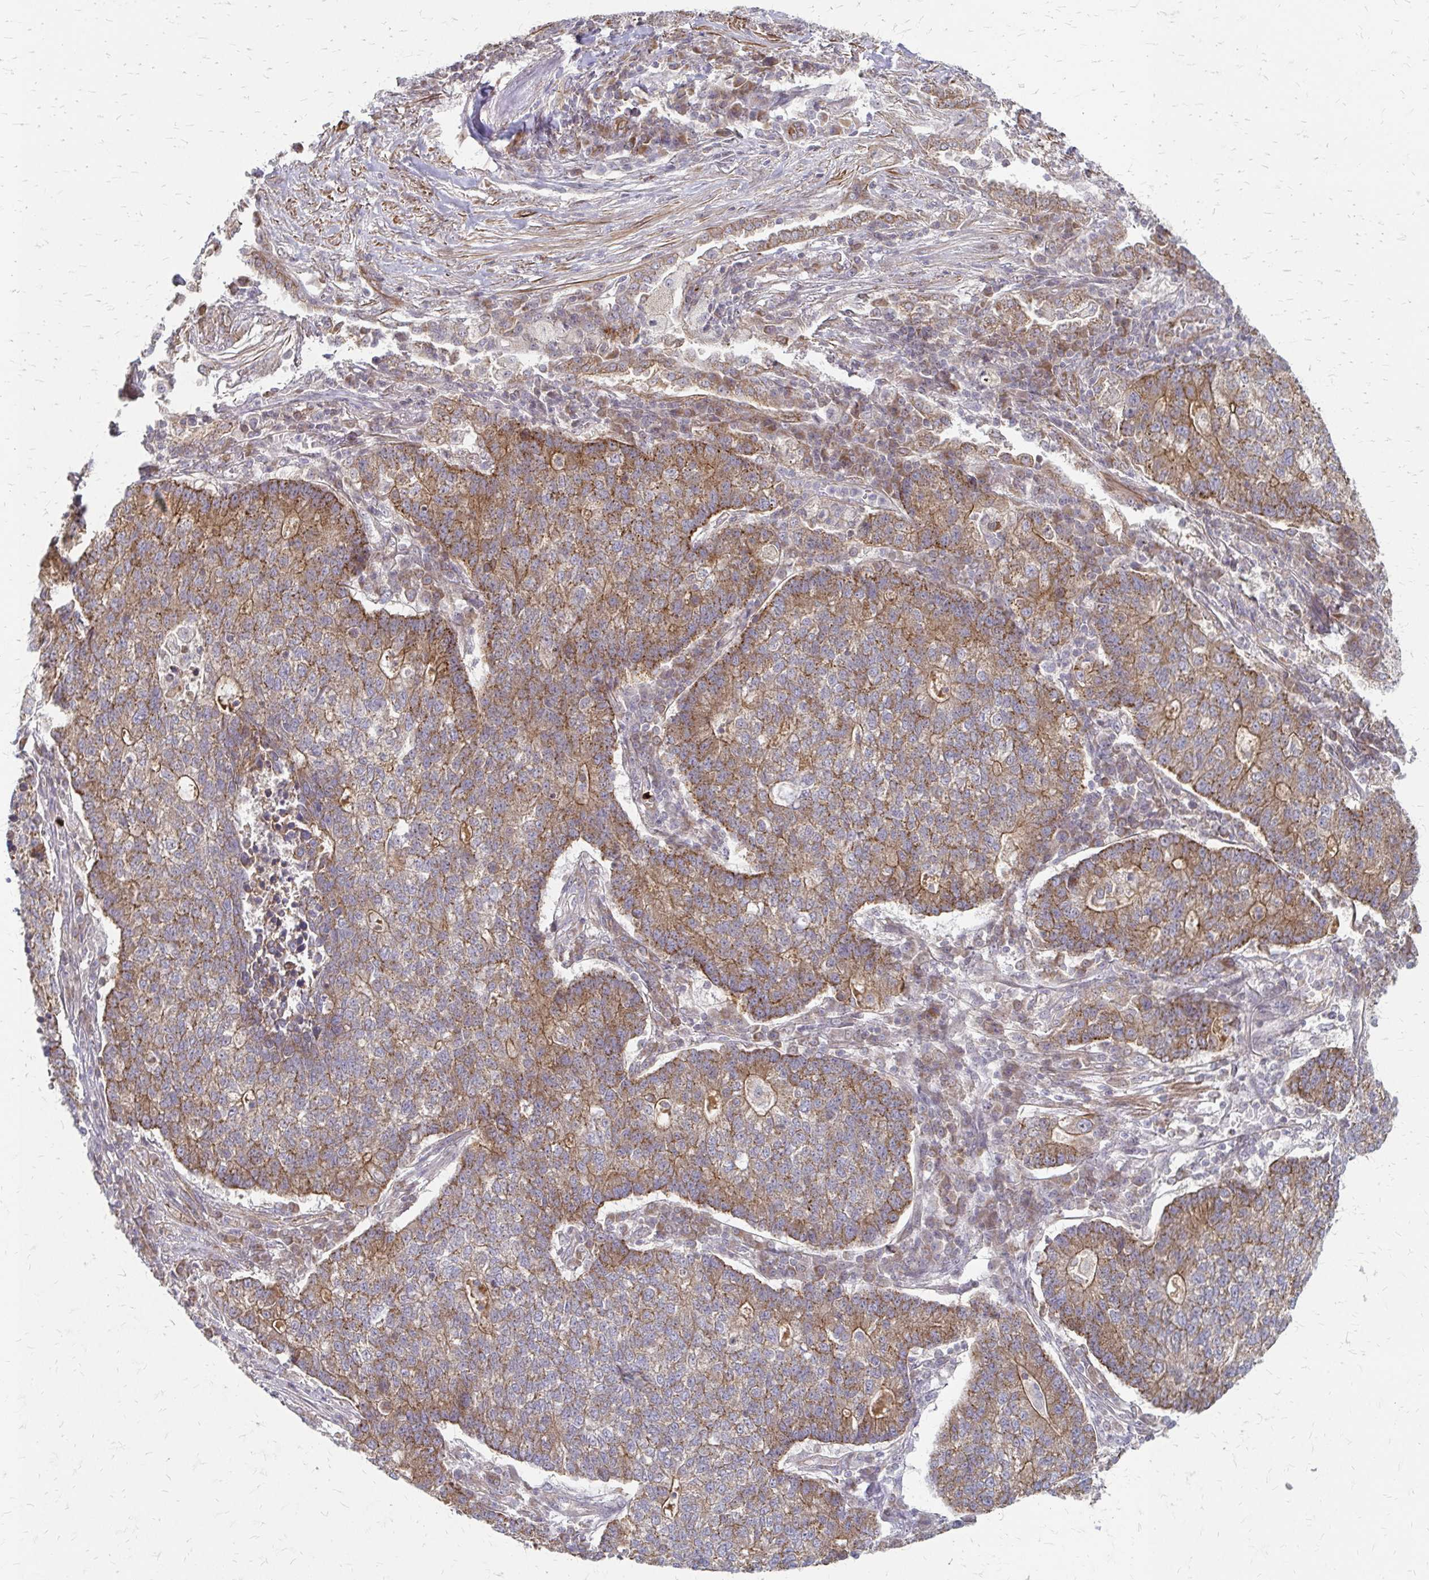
{"staining": {"intensity": "moderate", "quantity": ">75%", "location": "cytoplasmic/membranous"}, "tissue": "lung cancer", "cell_type": "Tumor cells", "image_type": "cancer", "snomed": [{"axis": "morphology", "description": "Adenocarcinoma, NOS"}, {"axis": "topography", "description": "Lung"}], "caption": "About >75% of tumor cells in lung cancer reveal moderate cytoplasmic/membranous protein expression as visualized by brown immunohistochemical staining.", "gene": "ZNF383", "patient": {"sex": "male", "age": 57}}